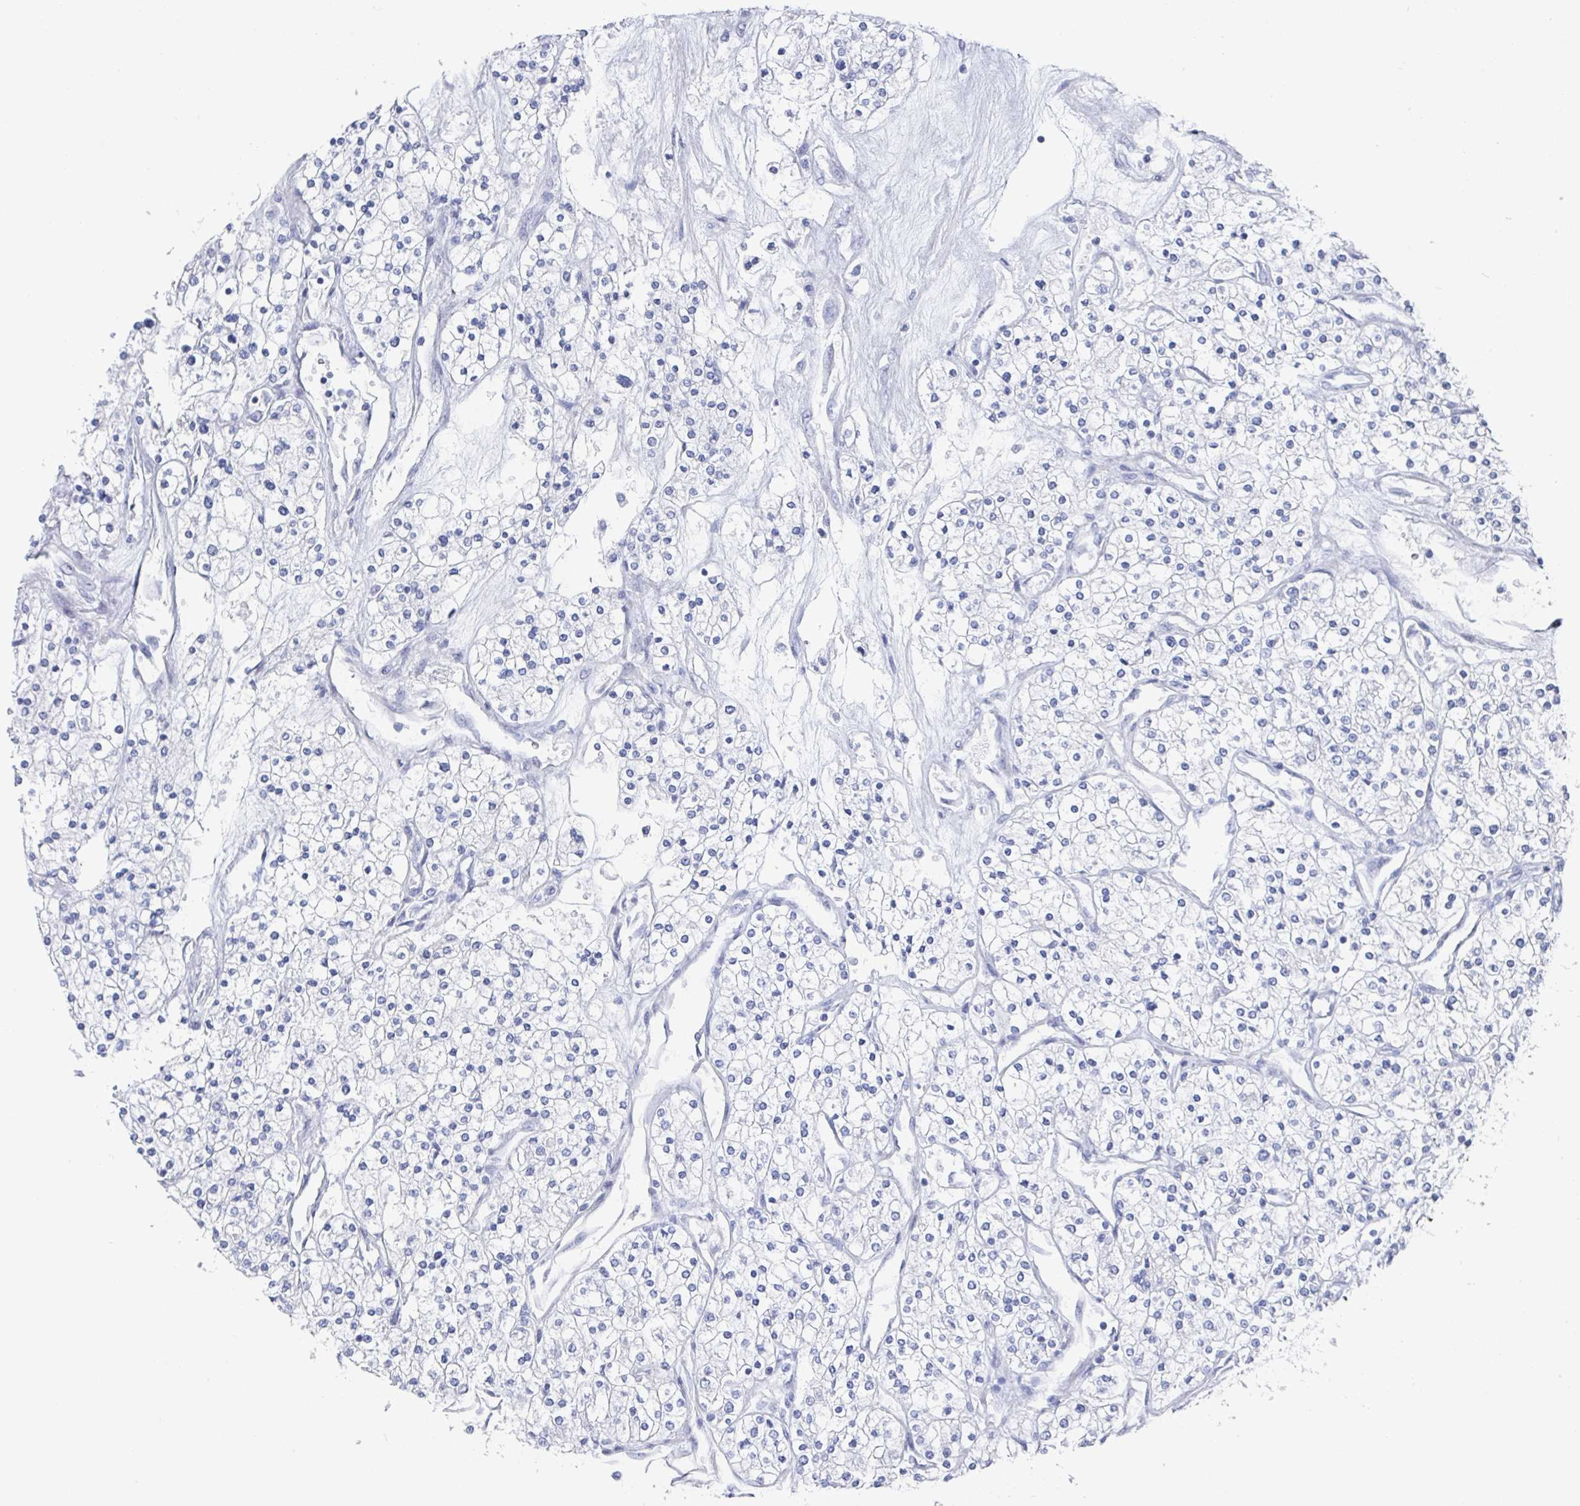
{"staining": {"intensity": "negative", "quantity": "none", "location": "none"}, "tissue": "renal cancer", "cell_type": "Tumor cells", "image_type": "cancer", "snomed": [{"axis": "morphology", "description": "Adenocarcinoma, NOS"}, {"axis": "topography", "description": "Kidney"}], "caption": "The micrograph reveals no significant expression in tumor cells of renal adenocarcinoma.", "gene": "CAMKV", "patient": {"sex": "male", "age": 80}}